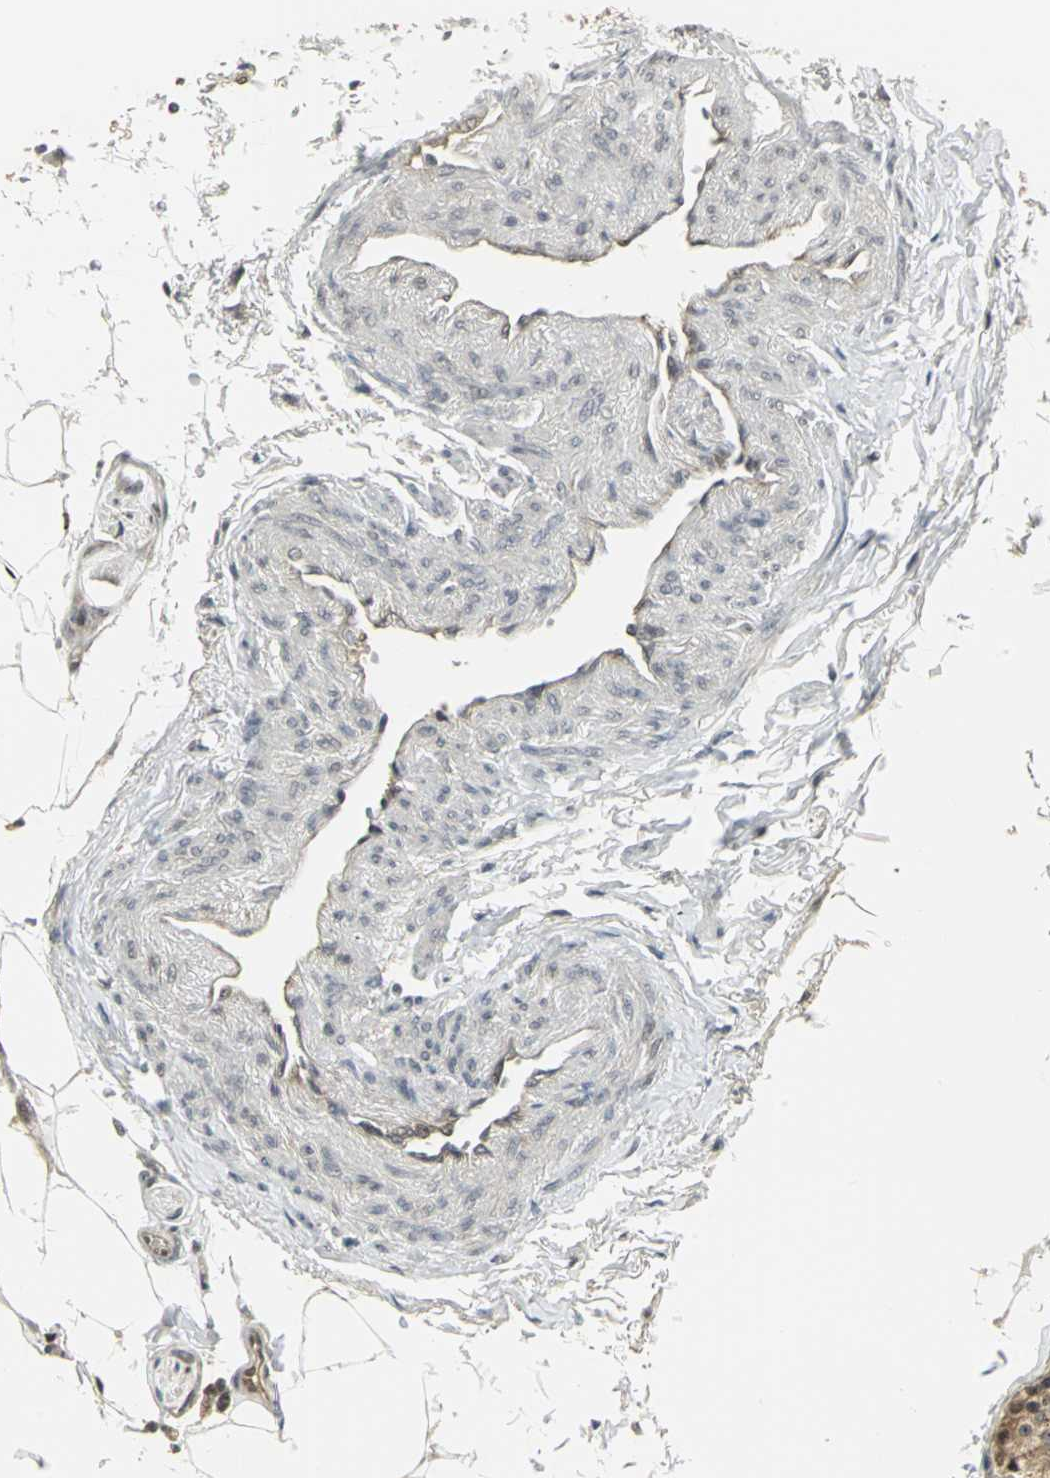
{"staining": {"intensity": "moderate", "quantity": ">75%", "location": "cytoplasmic/membranous"}, "tissue": "carcinoid", "cell_type": "Tumor cells", "image_type": "cancer", "snomed": [{"axis": "morphology", "description": "Carcinoid, malignant, NOS"}, {"axis": "topography", "description": "Colon"}], "caption": "Protein expression analysis of carcinoid exhibits moderate cytoplasmic/membranous expression in about >75% of tumor cells.", "gene": "PSMC4", "patient": {"sex": "female", "age": 61}}